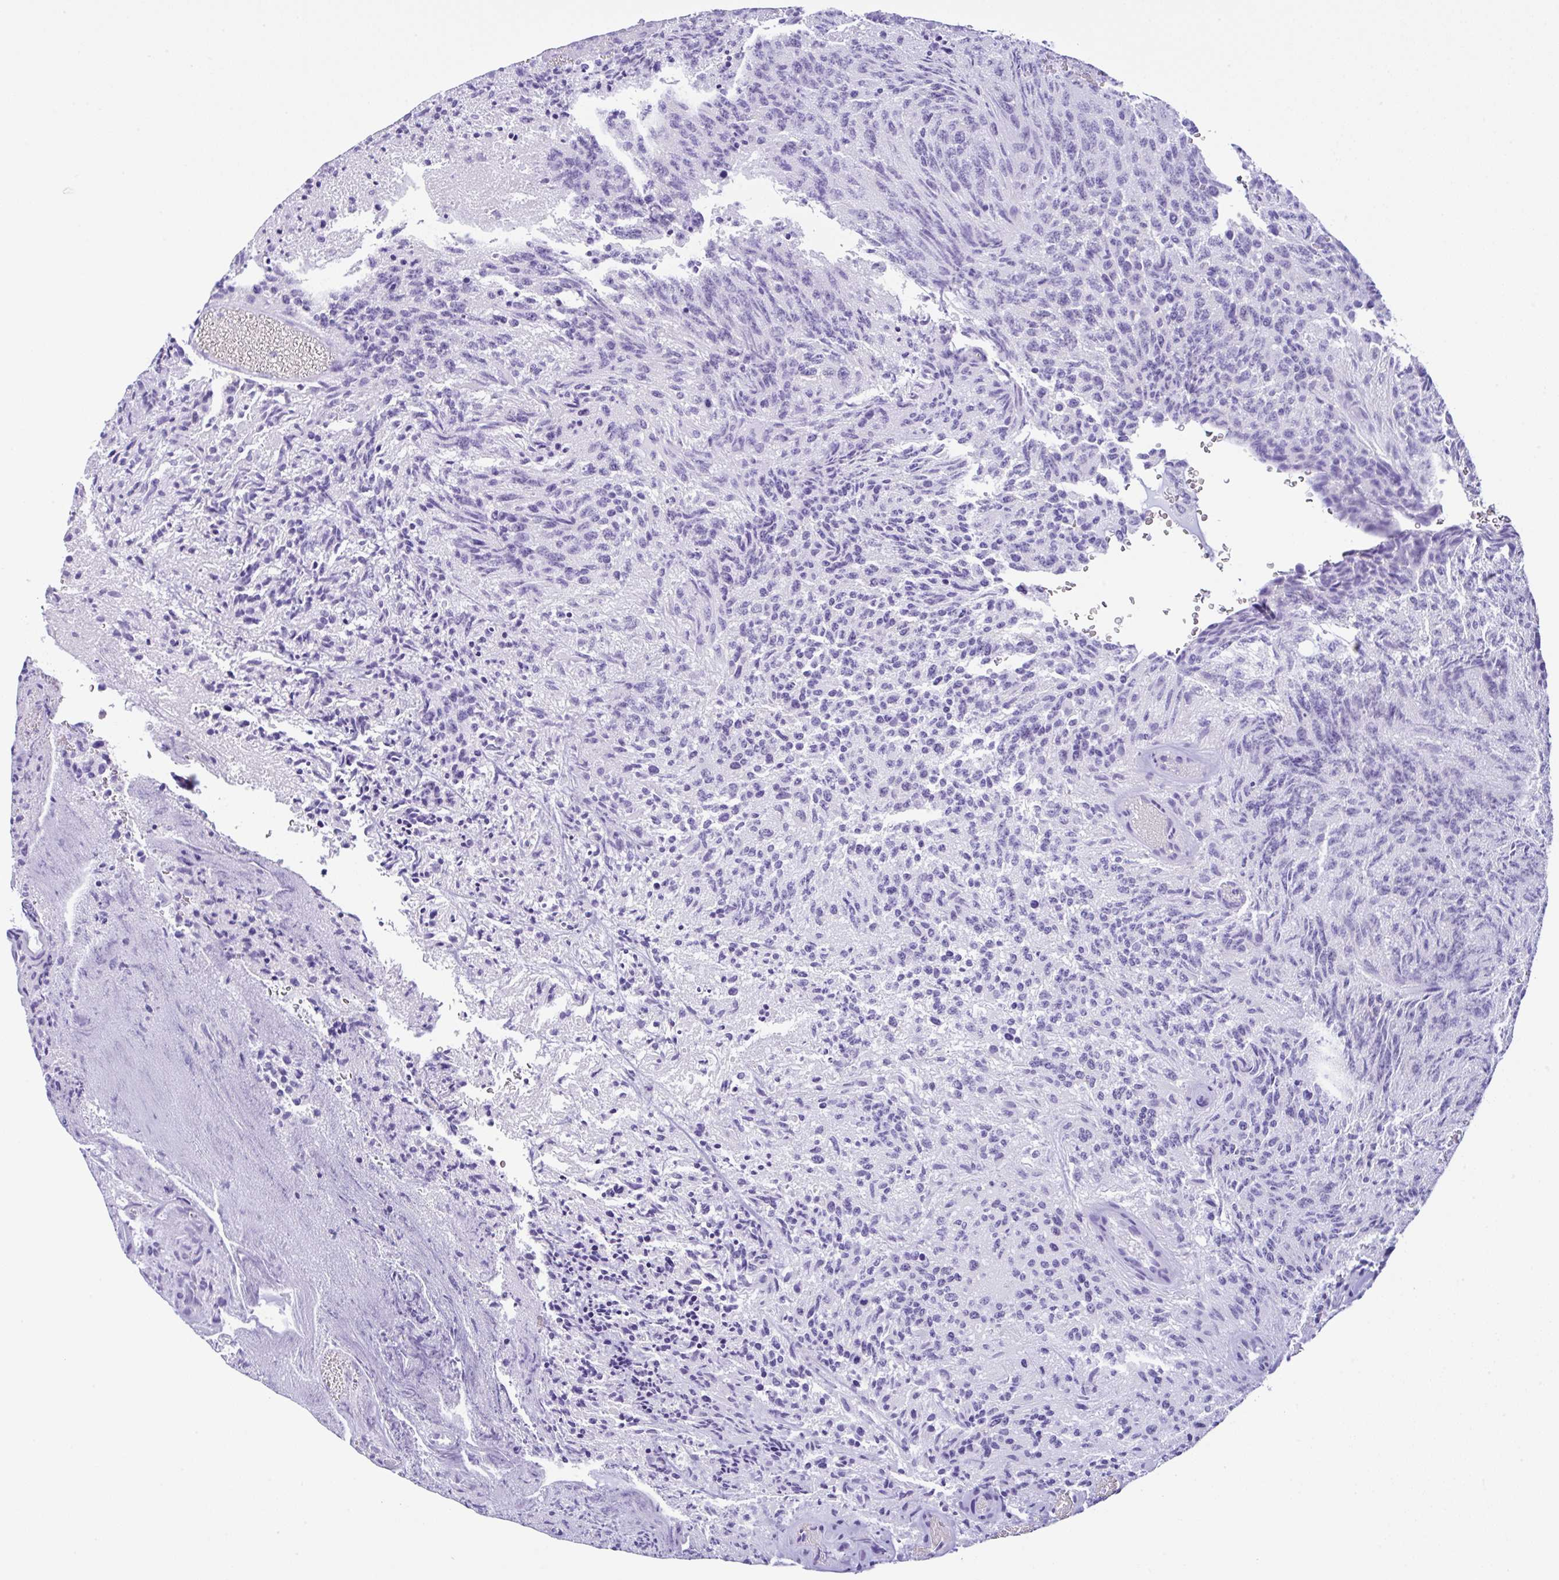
{"staining": {"intensity": "moderate", "quantity": "<25%", "location": "cytoplasmic/membranous"}, "tissue": "glioma", "cell_type": "Tumor cells", "image_type": "cancer", "snomed": [{"axis": "morphology", "description": "Glioma, malignant, High grade"}, {"axis": "topography", "description": "Brain"}], "caption": "Glioma tissue exhibits moderate cytoplasmic/membranous positivity in approximately <25% of tumor cells", "gene": "RRM2", "patient": {"sex": "male", "age": 36}}